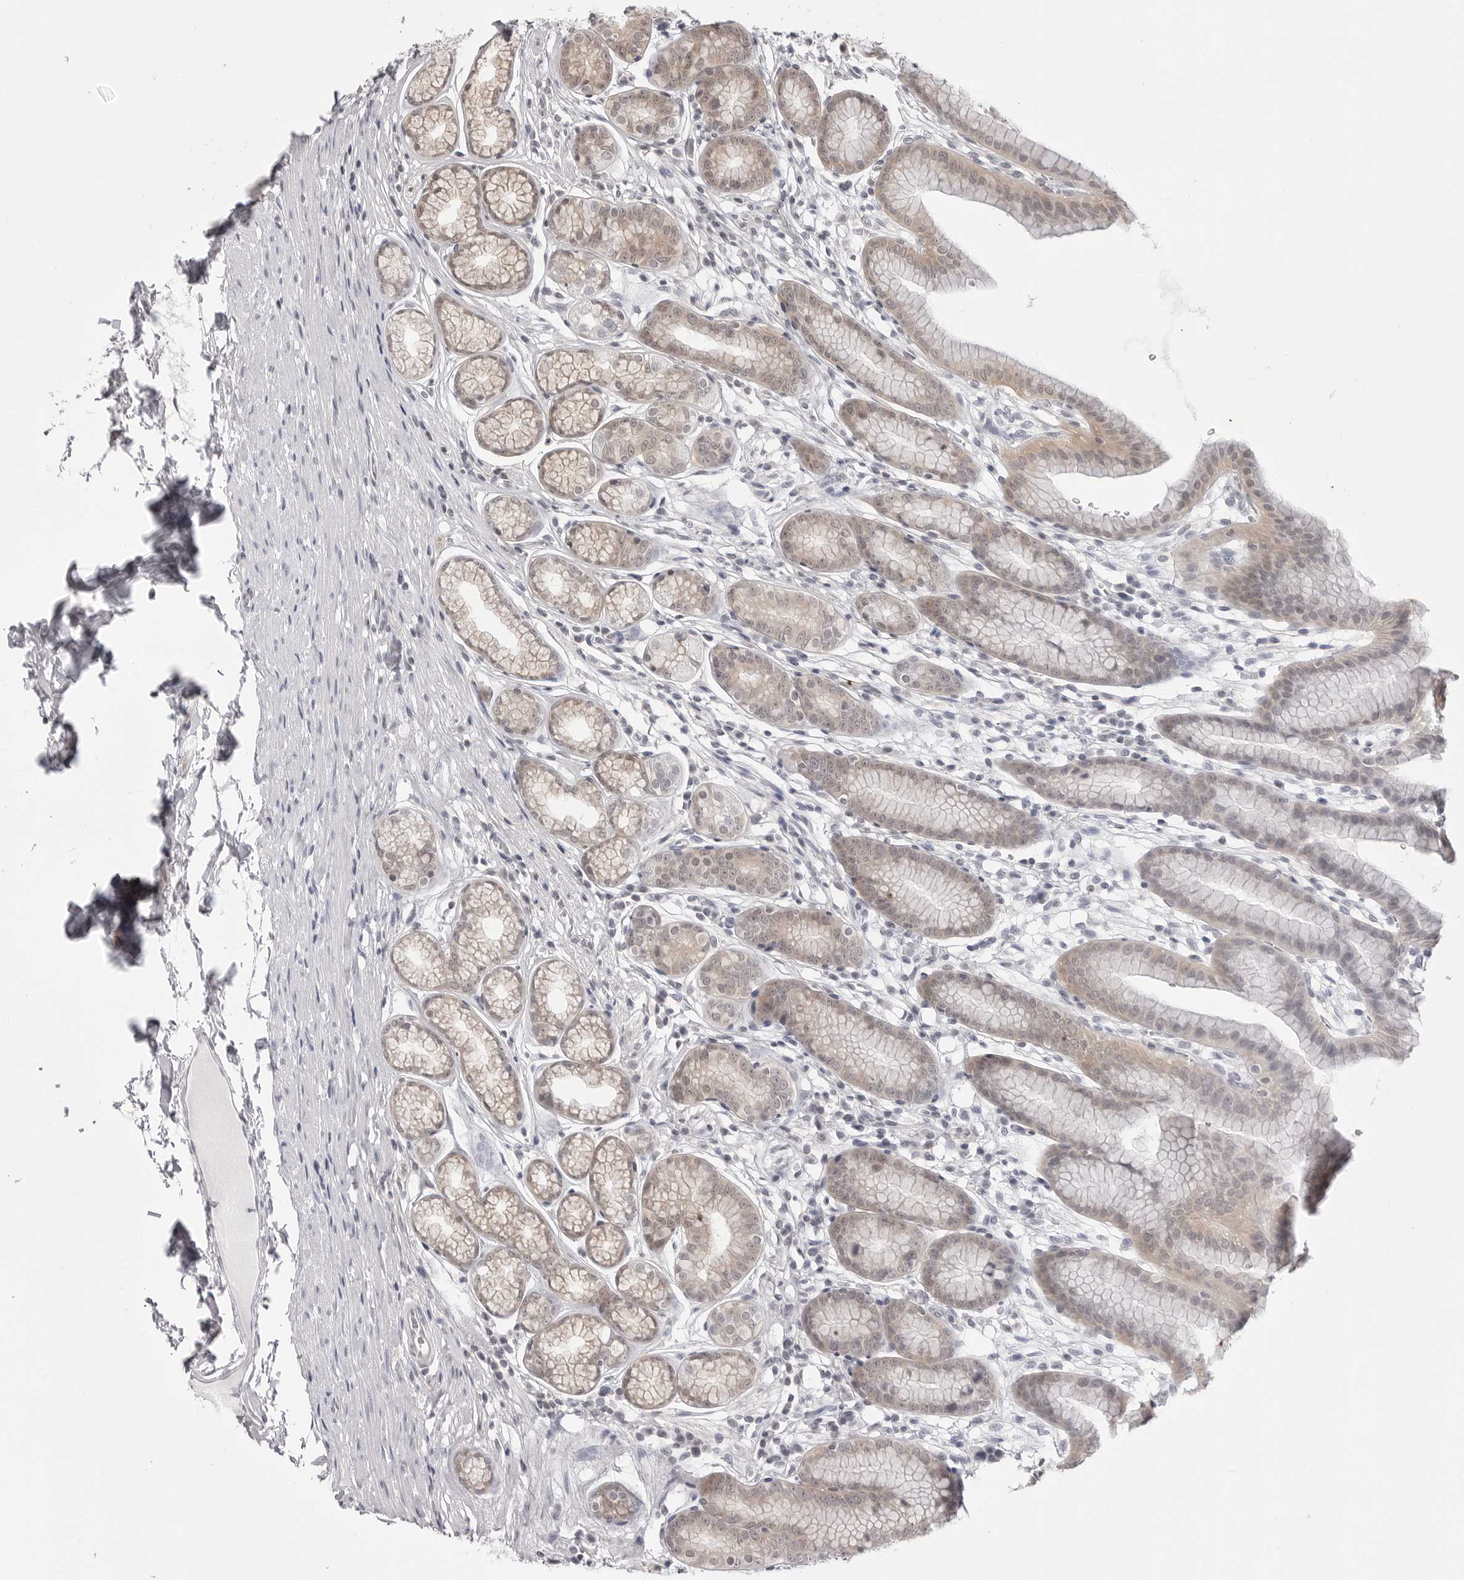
{"staining": {"intensity": "weak", "quantity": "25%-75%", "location": "cytoplasmic/membranous,nuclear"}, "tissue": "stomach", "cell_type": "Glandular cells", "image_type": "normal", "snomed": [{"axis": "morphology", "description": "Normal tissue, NOS"}, {"axis": "topography", "description": "Stomach"}], "caption": "Glandular cells display weak cytoplasmic/membranous,nuclear expression in about 25%-75% of cells in unremarkable stomach.", "gene": "YWHAG", "patient": {"sex": "male", "age": 42}}